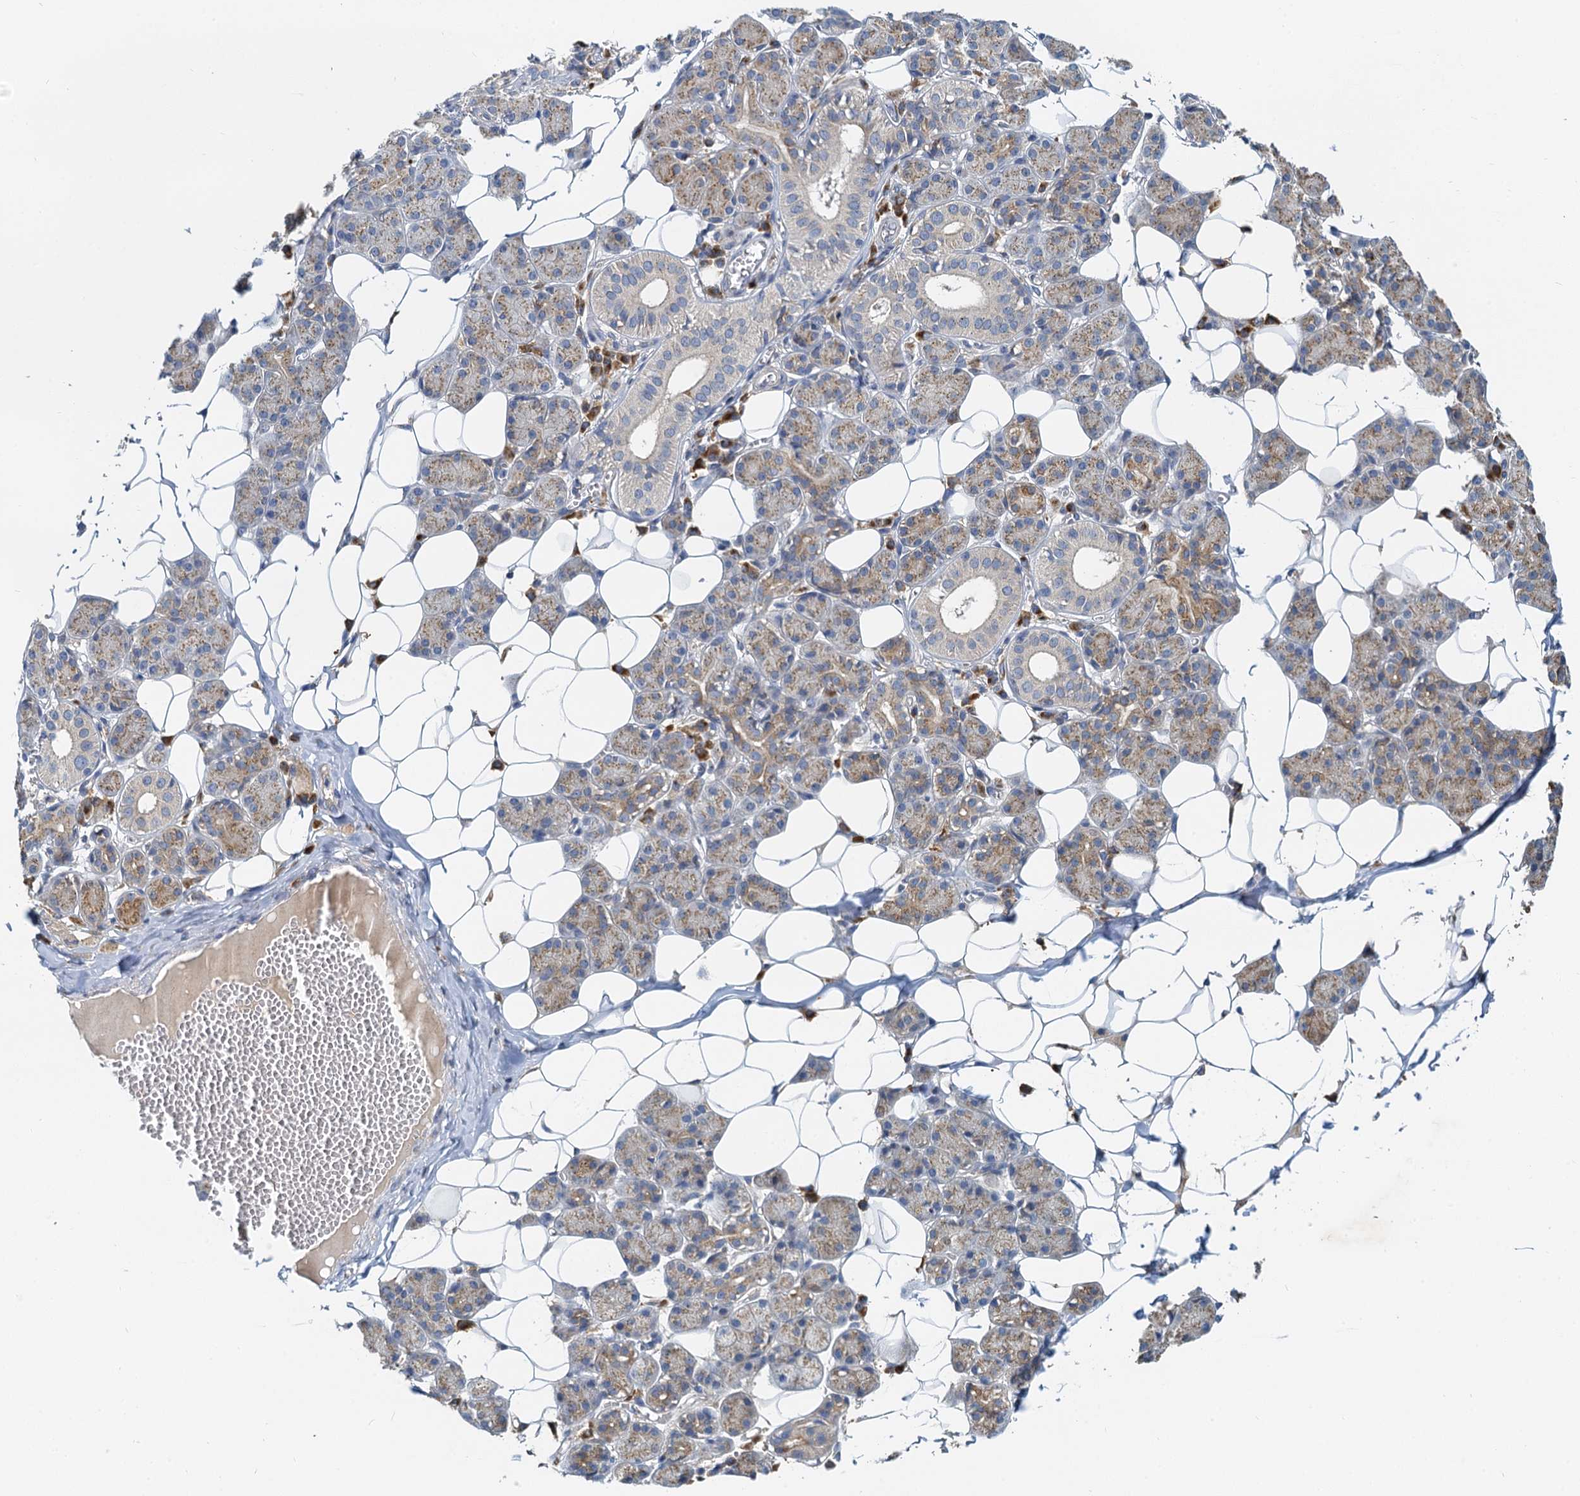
{"staining": {"intensity": "moderate", "quantity": "25%-75%", "location": "cytoplasmic/membranous"}, "tissue": "salivary gland", "cell_type": "Glandular cells", "image_type": "normal", "snomed": [{"axis": "morphology", "description": "Normal tissue, NOS"}, {"axis": "topography", "description": "Salivary gland"}], "caption": "Normal salivary gland was stained to show a protein in brown. There is medium levels of moderate cytoplasmic/membranous expression in approximately 25%-75% of glandular cells.", "gene": "NKAPD1", "patient": {"sex": "female", "age": 33}}